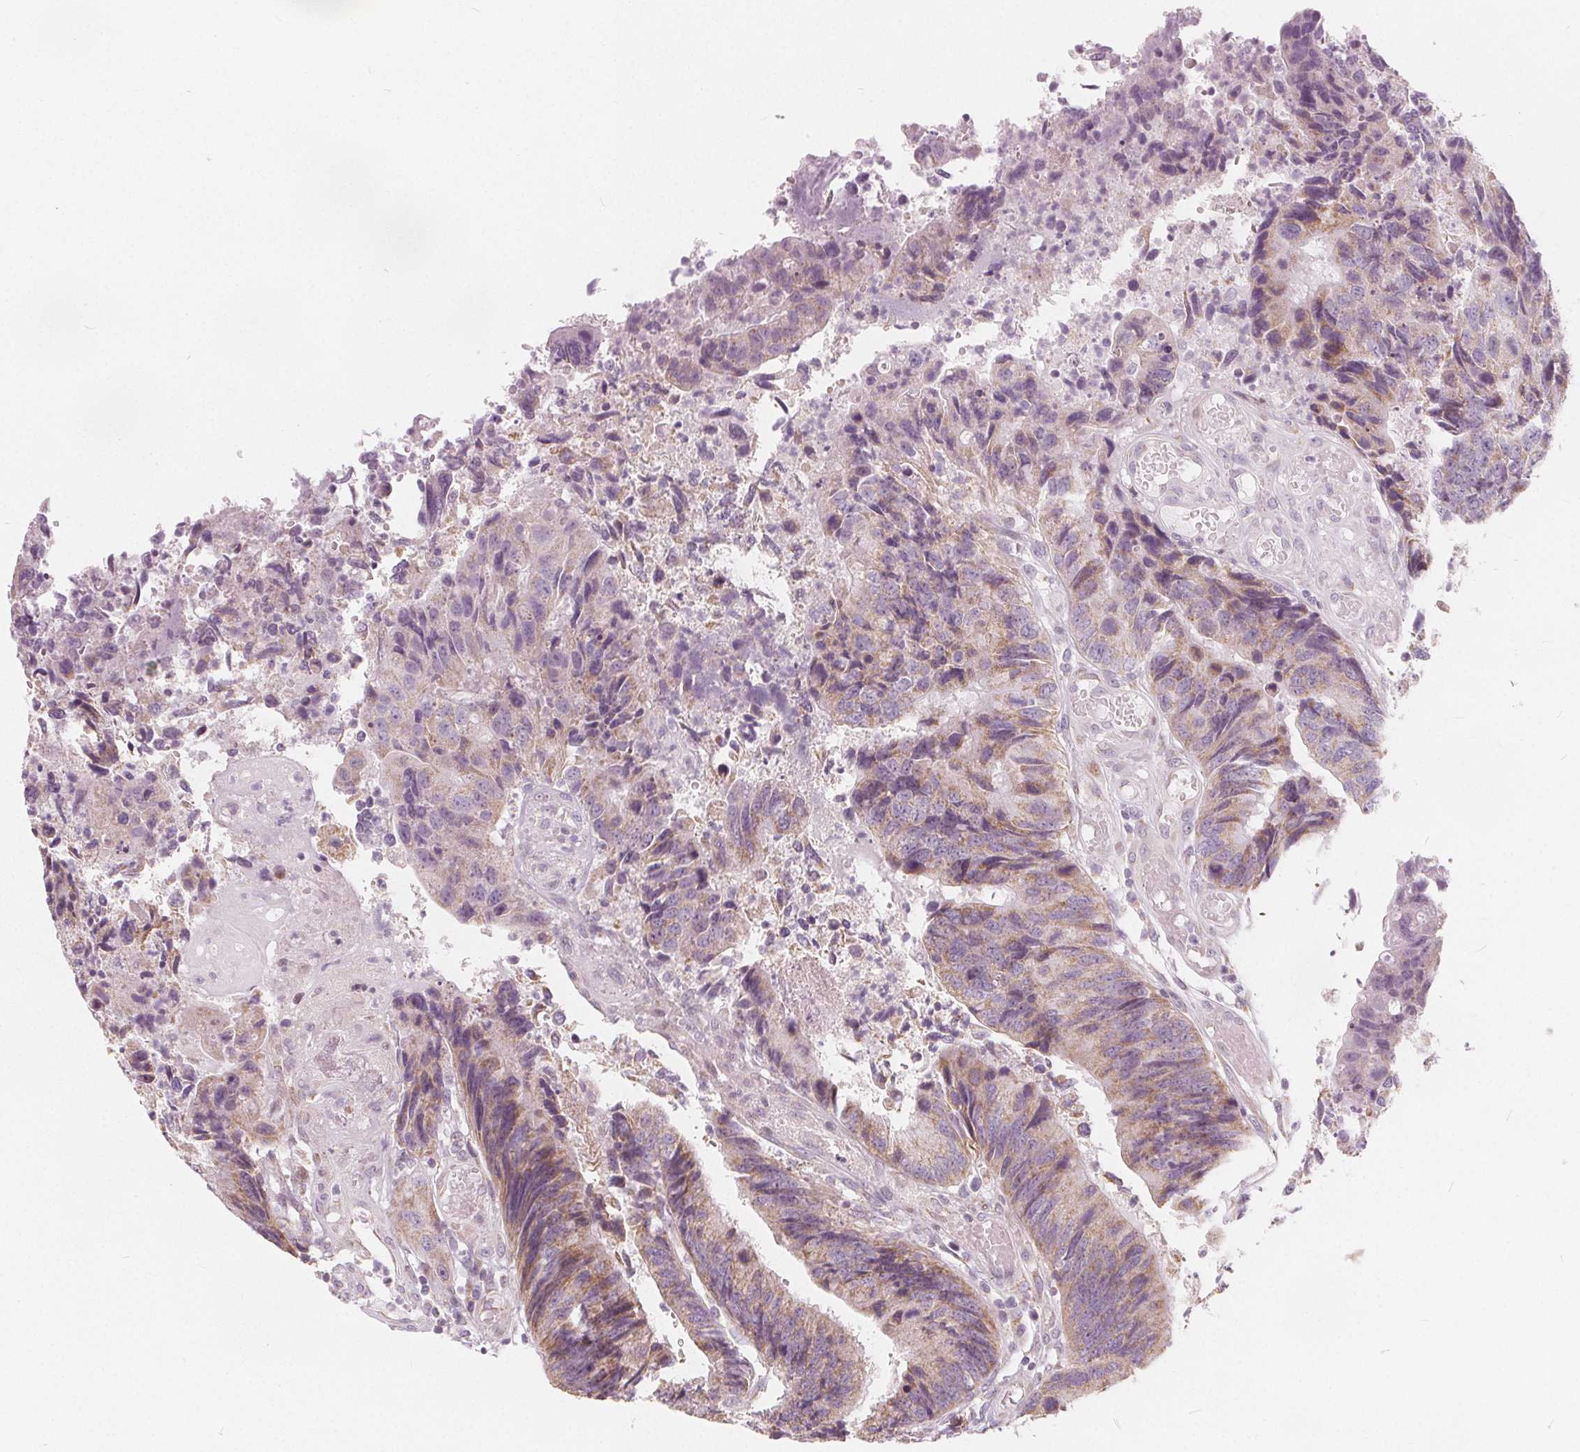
{"staining": {"intensity": "moderate", "quantity": ">75%", "location": "cytoplasmic/membranous"}, "tissue": "colorectal cancer", "cell_type": "Tumor cells", "image_type": "cancer", "snomed": [{"axis": "morphology", "description": "Adenocarcinoma, NOS"}, {"axis": "topography", "description": "Colon"}], "caption": "Immunohistochemistry image of human adenocarcinoma (colorectal) stained for a protein (brown), which reveals medium levels of moderate cytoplasmic/membranous expression in about >75% of tumor cells.", "gene": "NUP210L", "patient": {"sex": "female", "age": 67}}